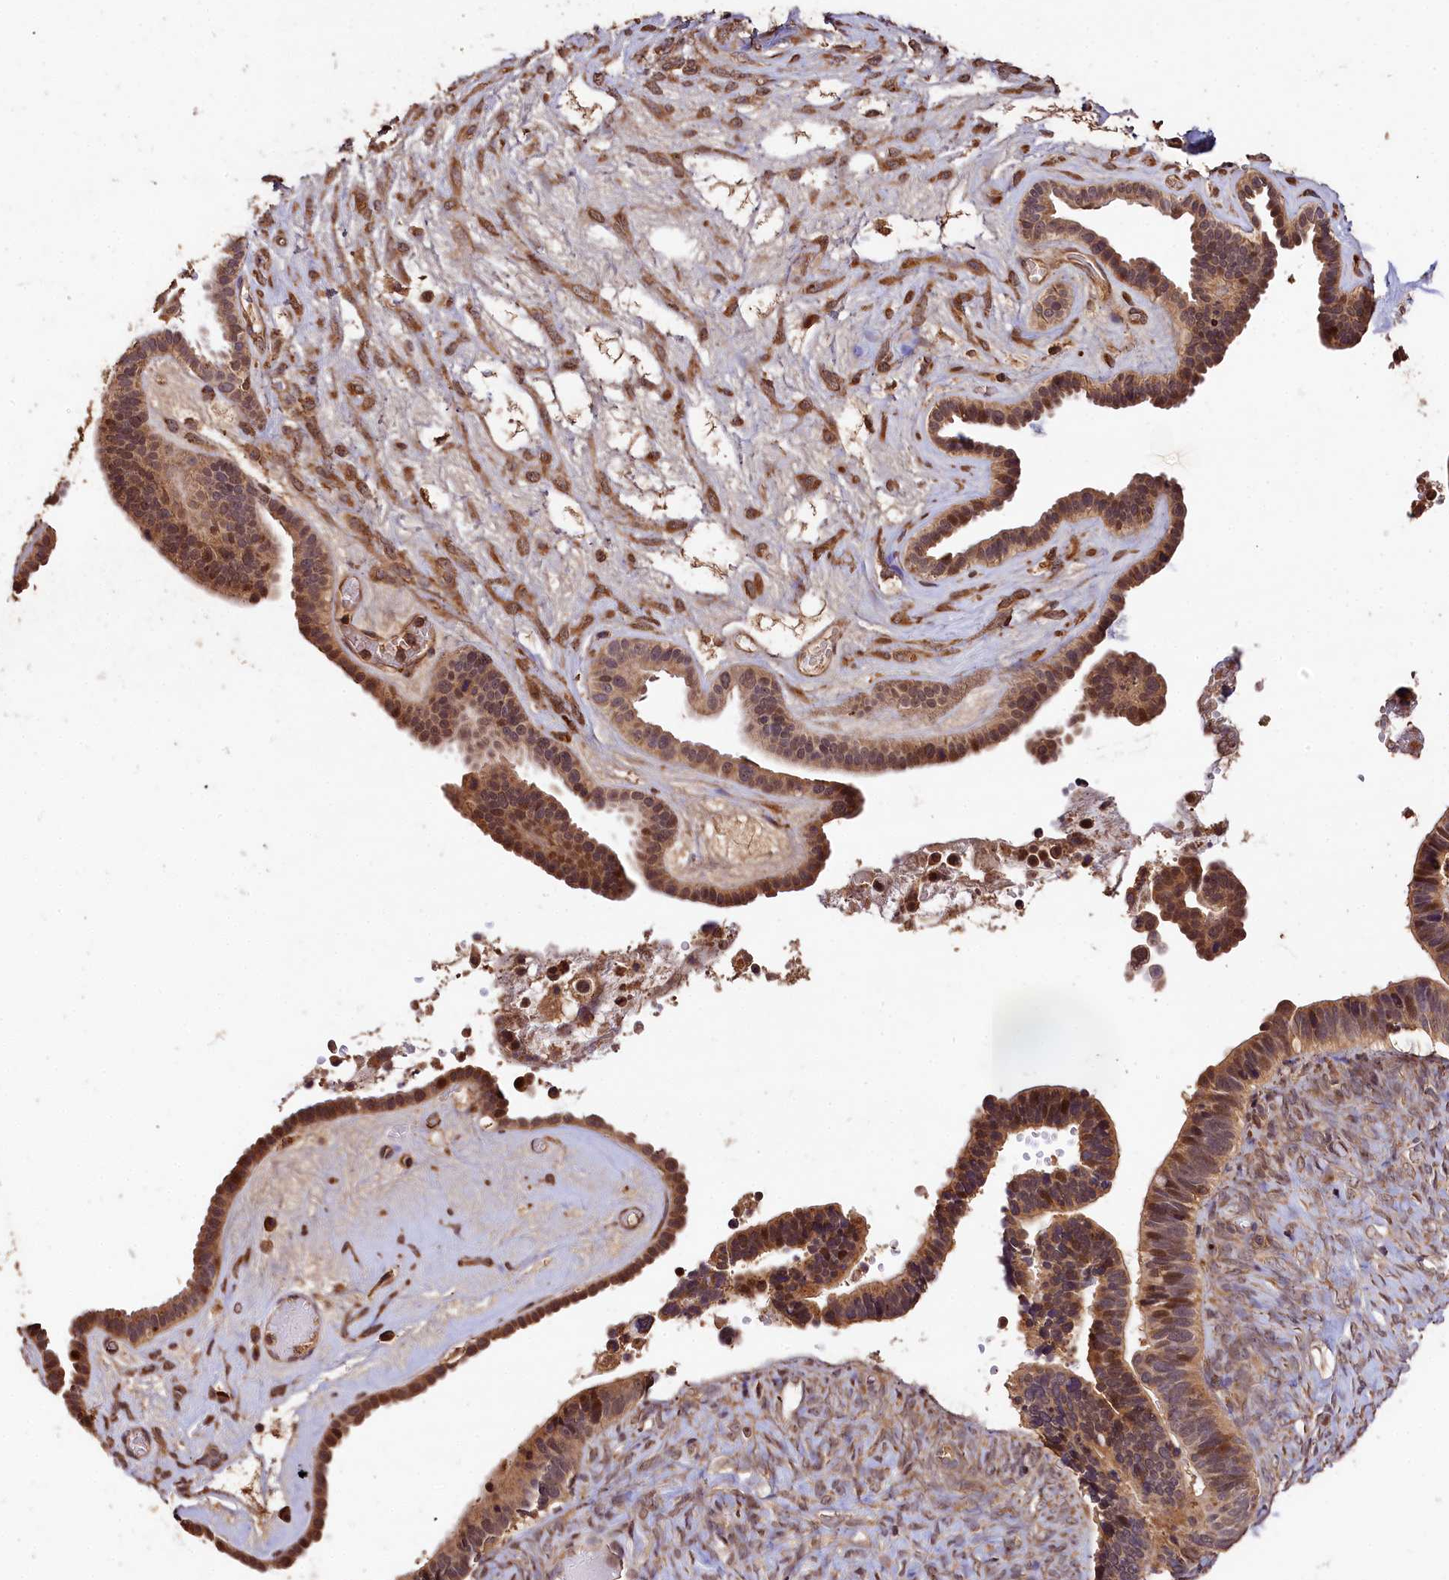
{"staining": {"intensity": "moderate", "quantity": "25%-75%", "location": "cytoplasmic/membranous,nuclear"}, "tissue": "ovarian cancer", "cell_type": "Tumor cells", "image_type": "cancer", "snomed": [{"axis": "morphology", "description": "Cystadenocarcinoma, serous, NOS"}, {"axis": "topography", "description": "Ovary"}], "caption": "Protein expression analysis of human ovarian serous cystadenocarcinoma reveals moderate cytoplasmic/membranous and nuclear positivity in about 25%-75% of tumor cells.", "gene": "KPTN", "patient": {"sex": "female", "age": 56}}